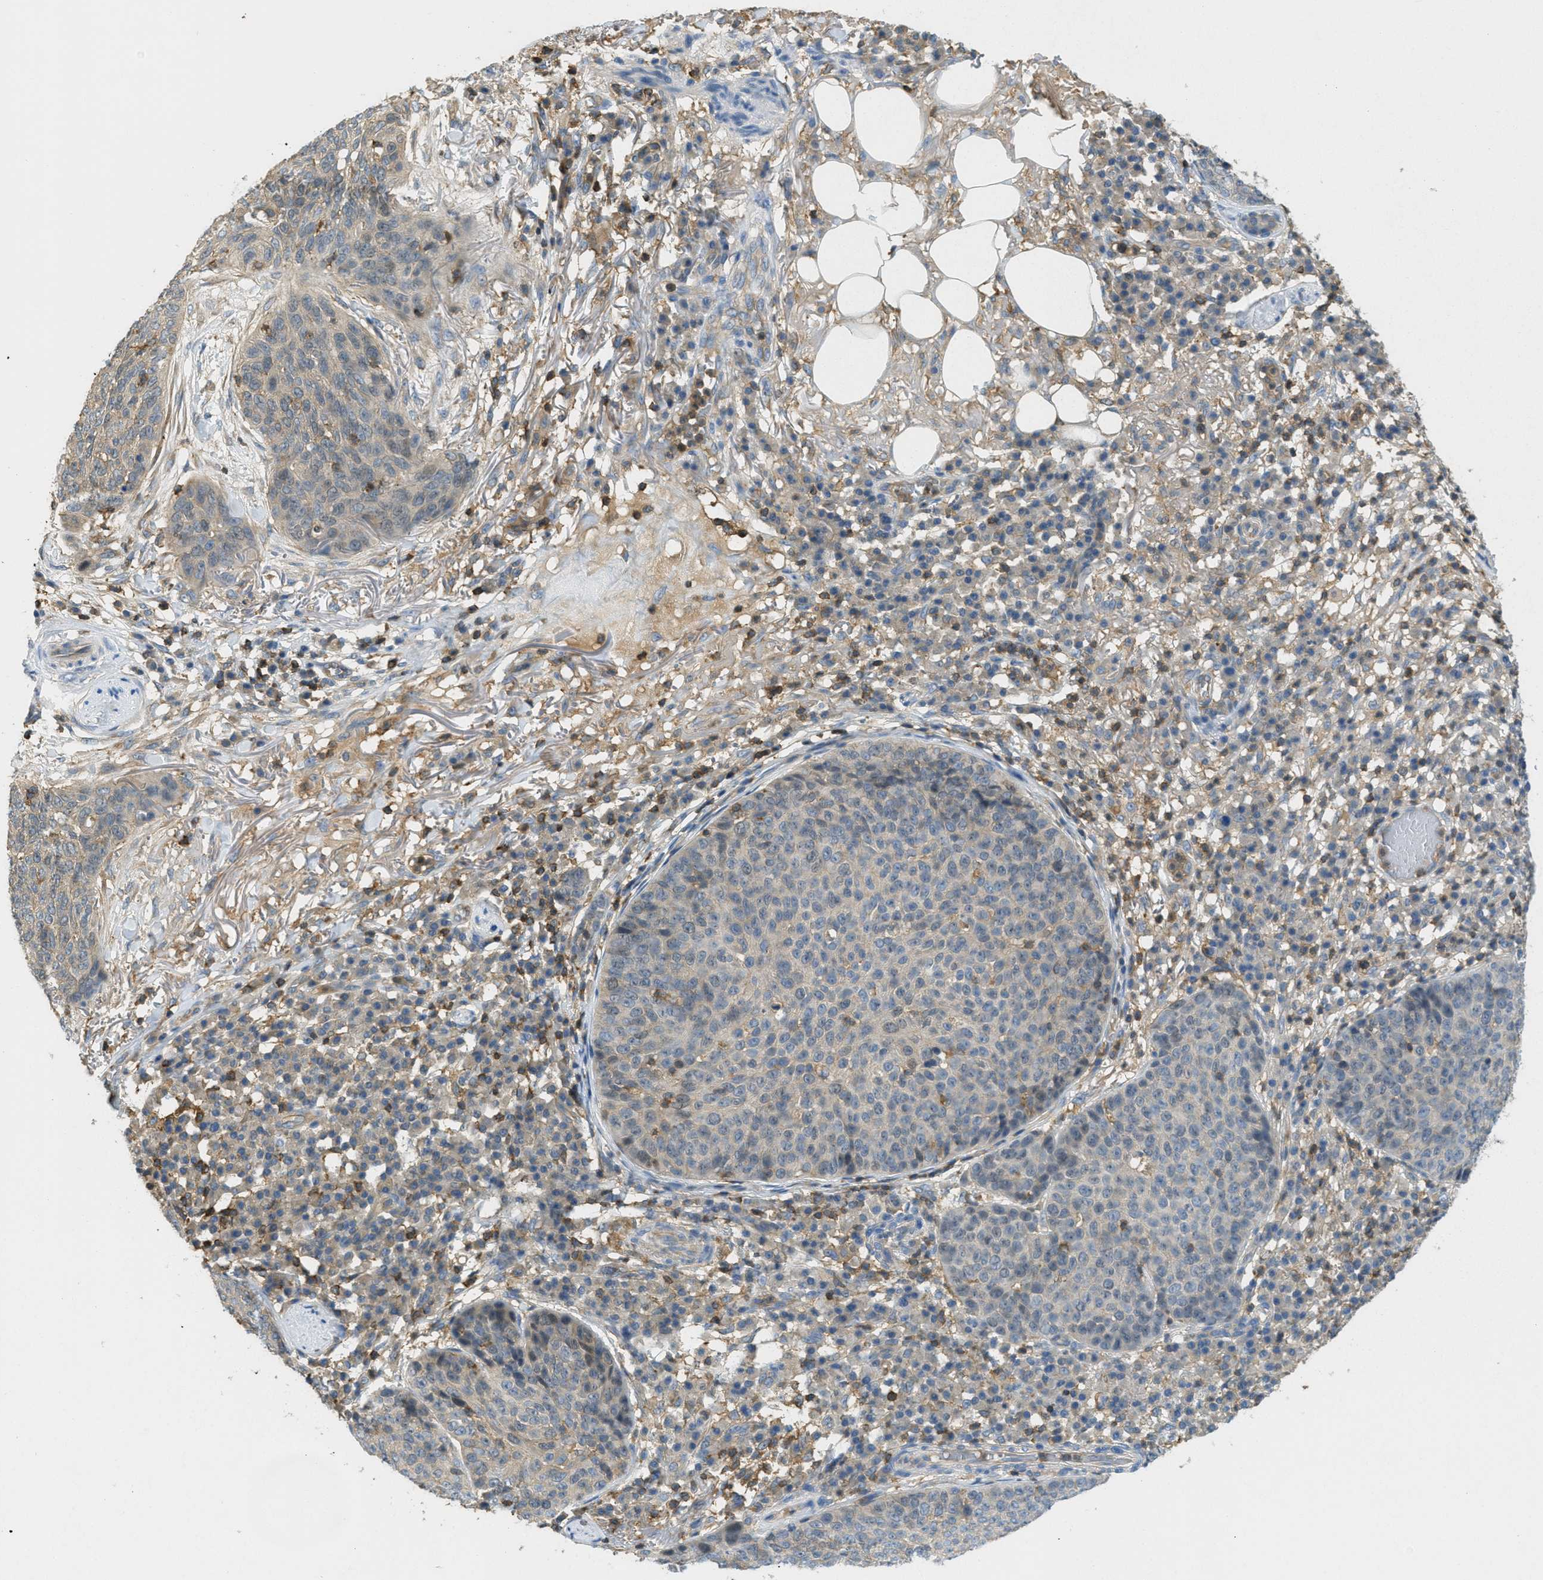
{"staining": {"intensity": "weak", "quantity": "<25%", "location": "cytoplasmic/membranous"}, "tissue": "skin cancer", "cell_type": "Tumor cells", "image_type": "cancer", "snomed": [{"axis": "morphology", "description": "Squamous cell carcinoma in situ, NOS"}, {"axis": "morphology", "description": "Squamous cell carcinoma, NOS"}, {"axis": "topography", "description": "Skin"}], "caption": "This is an immunohistochemistry (IHC) histopathology image of squamous cell carcinoma in situ (skin). There is no positivity in tumor cells.", "gene": "GRIK2", "patient": {"sex": "male", "age": 93}}